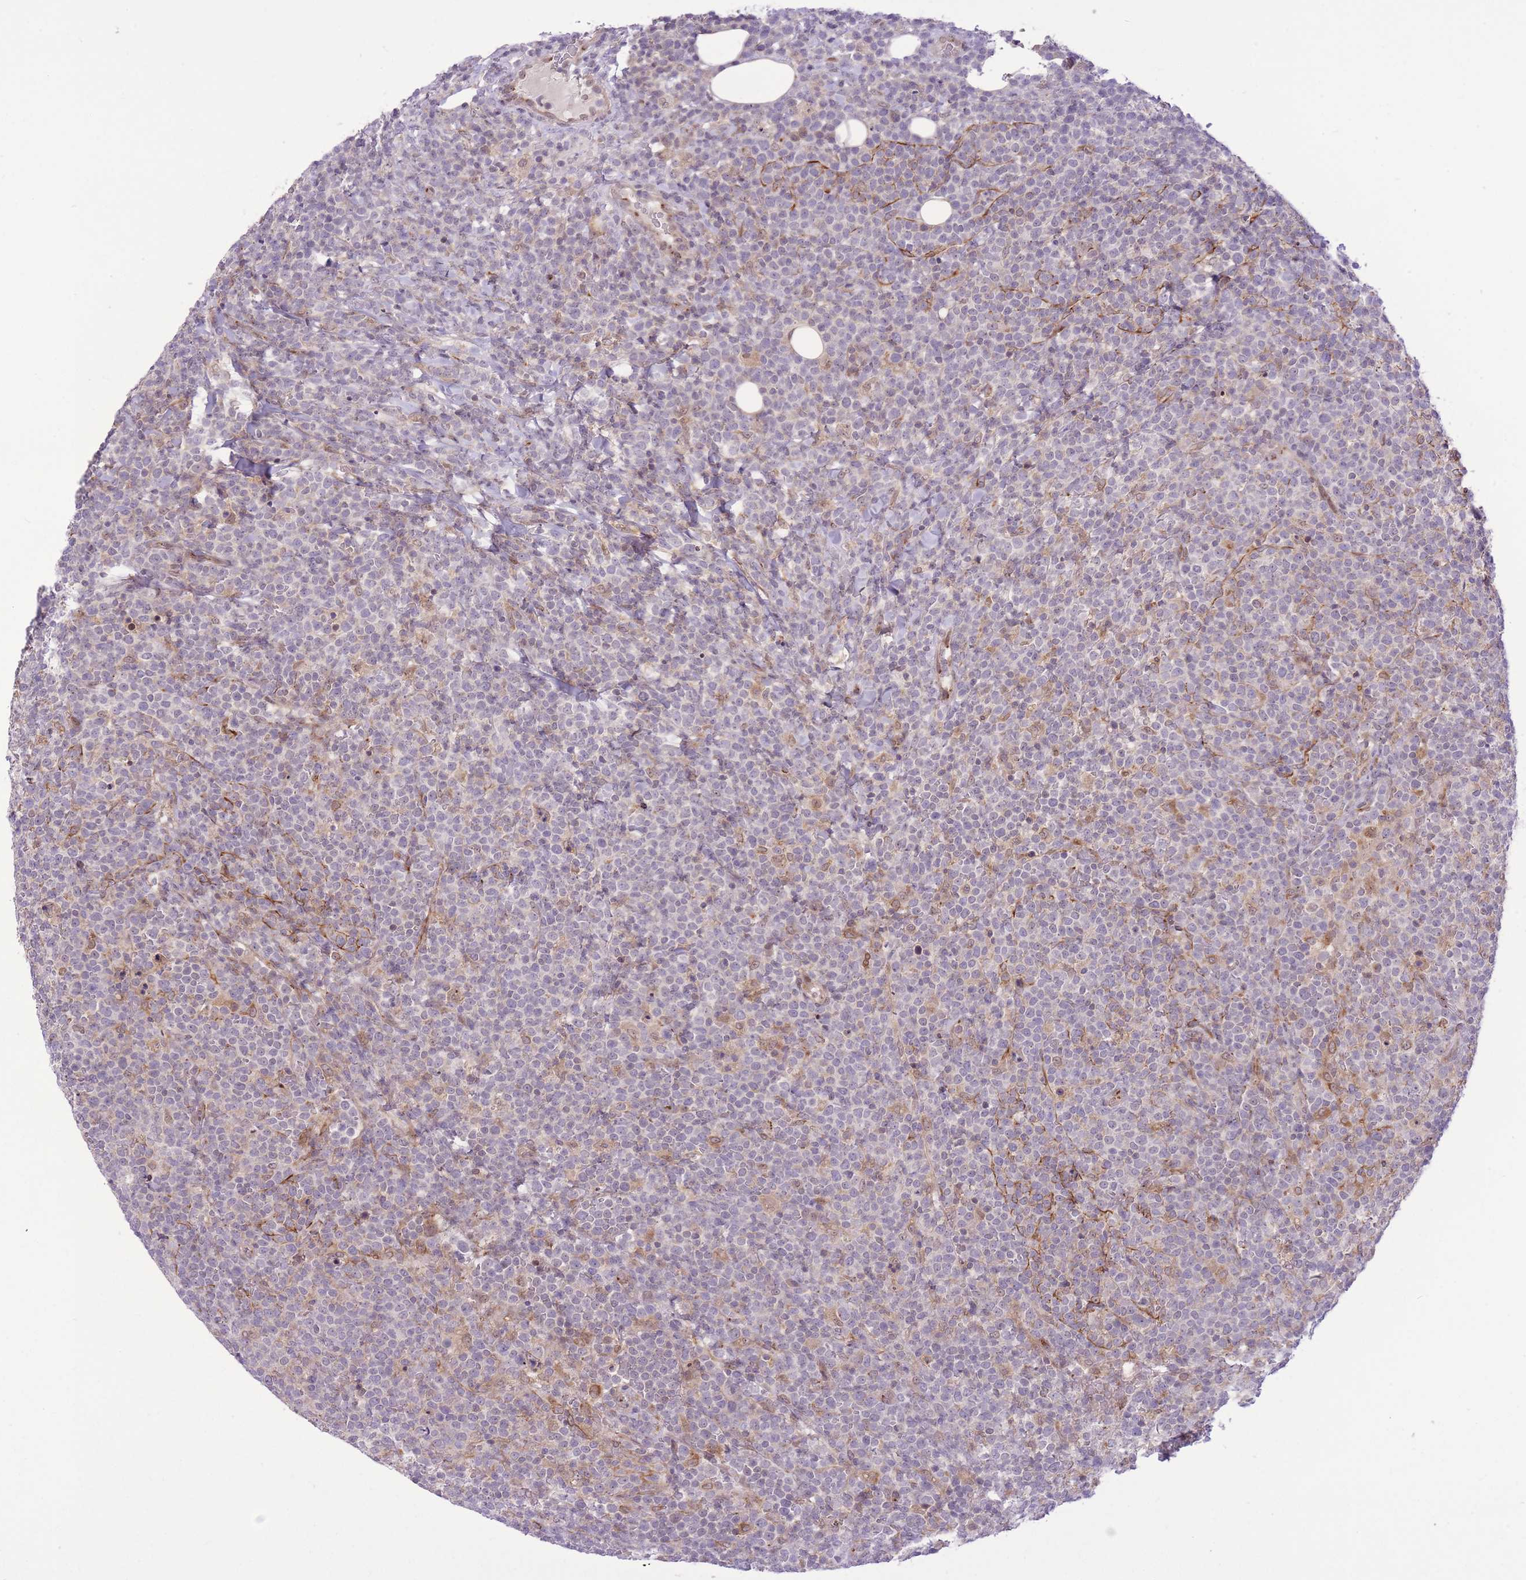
{"staining": {"intensity": "negative", "quantity": "none", "location": "none"}, "tissue": "lymphoma", "cell_type": "Tumor cells", "image_type": "cancer", "snomed": [{"axis": "morphology", "description": "Malignant lymphoma, non-Hodgkin's type, High grade"}, {"axis": "topography", "description": "Lymph node"}], "caption": "Image shows no protein positivity in tumor cells of malignant lymphoma, non-Hodgkin's type (high-grade) tissue.", "gene": "ZBED5", "patient": {"sex": "male", "age": 61}}